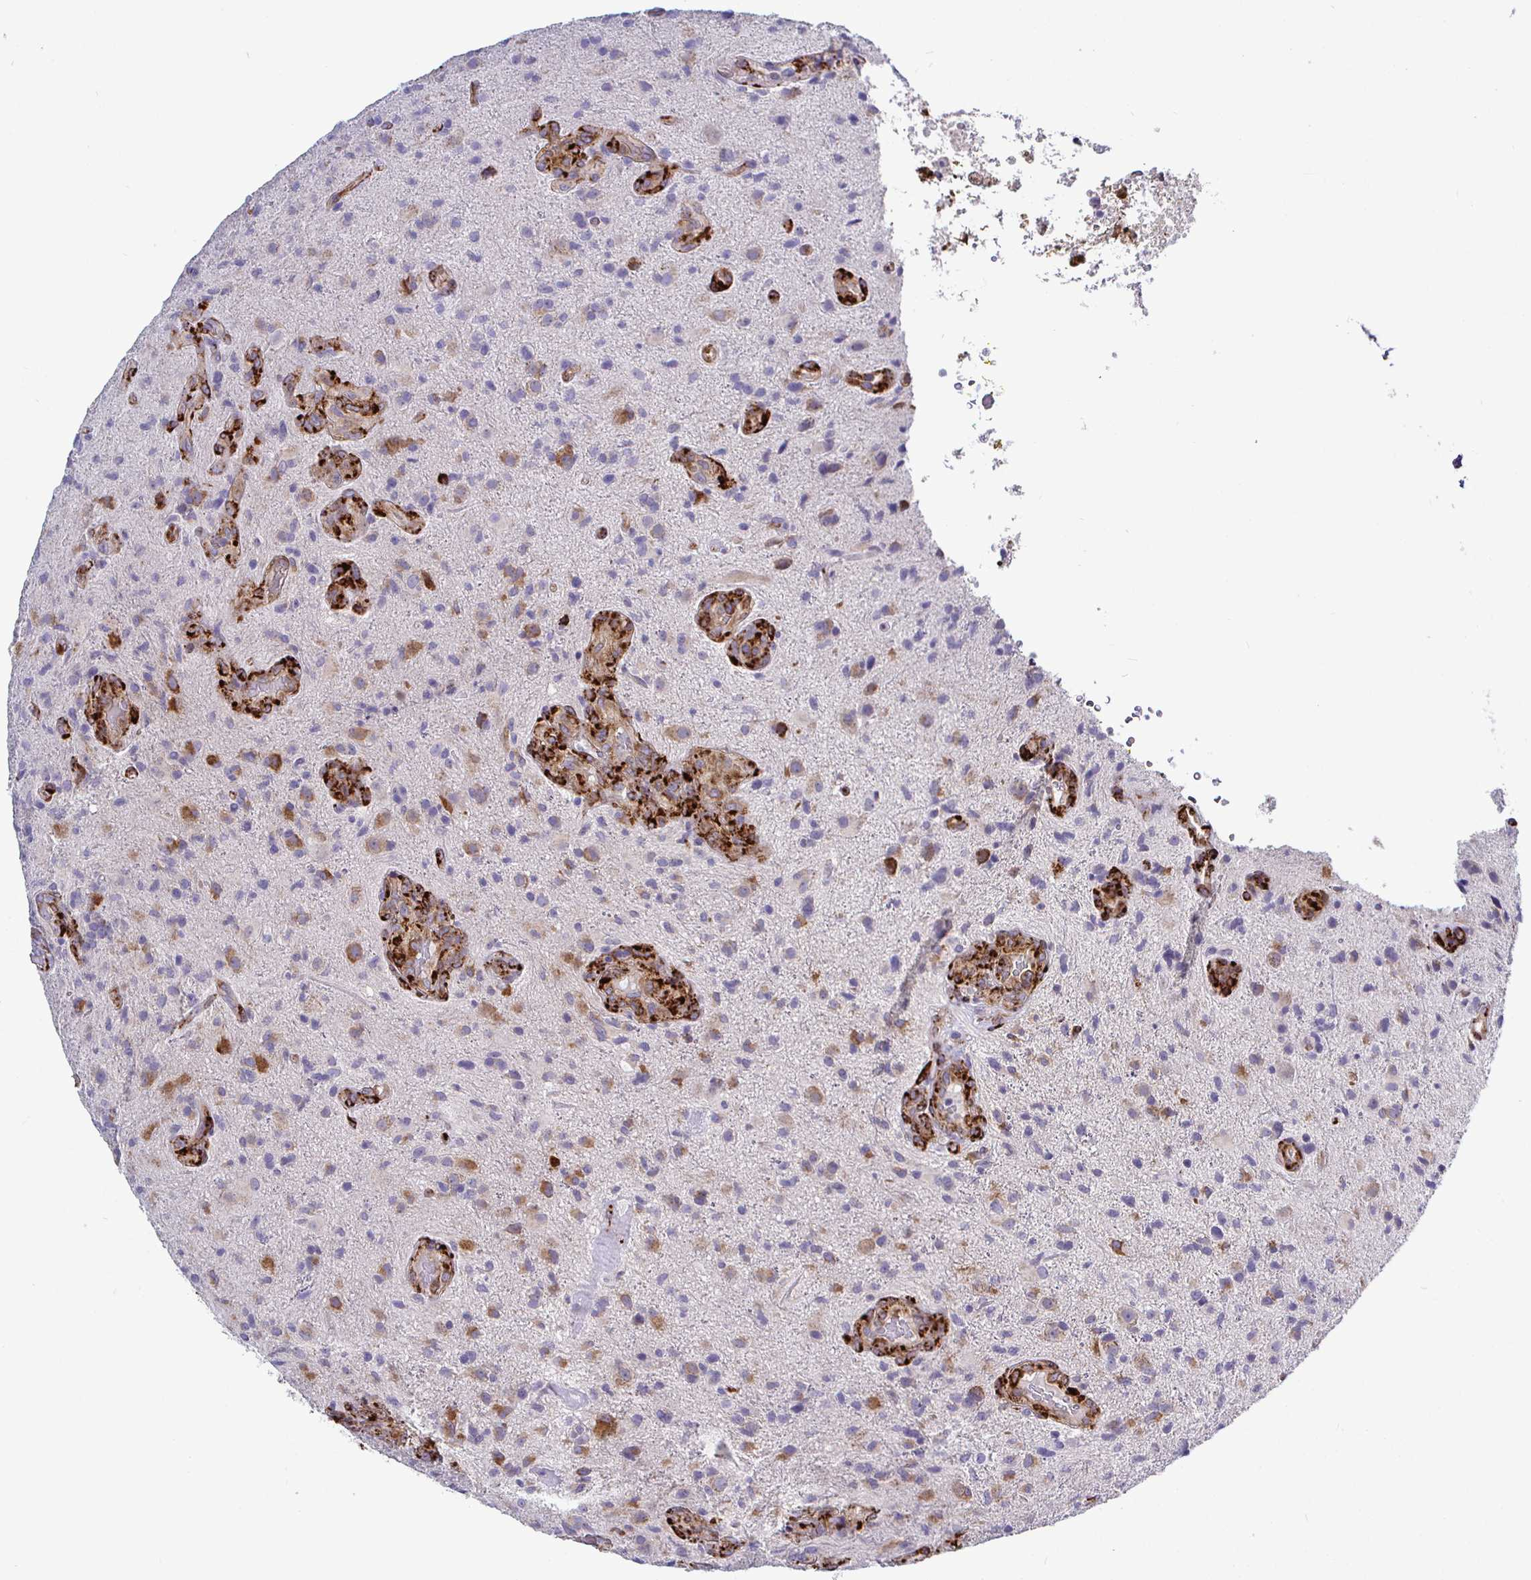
{"staining": {"intensity": "strong", "quantity": "<25%", "location": "cytoplasmic/membranous"}, "tissue": "glioma", "cell_type": "Tumor cells", "image_type": "cancer", "snomed": [{"axis": "morphology", "description": "Glioma, malignant, High grade"}, {"axis": "topography", "description": "Brain"}], "caption": "Protein staining of malignant high-grade glioma tissue demonstrates strong cytoplasmic/membranous expression in about <25% of tumor cells.", "gene": "P4HA2", "patient": {"sex": "male", "age": 55}}